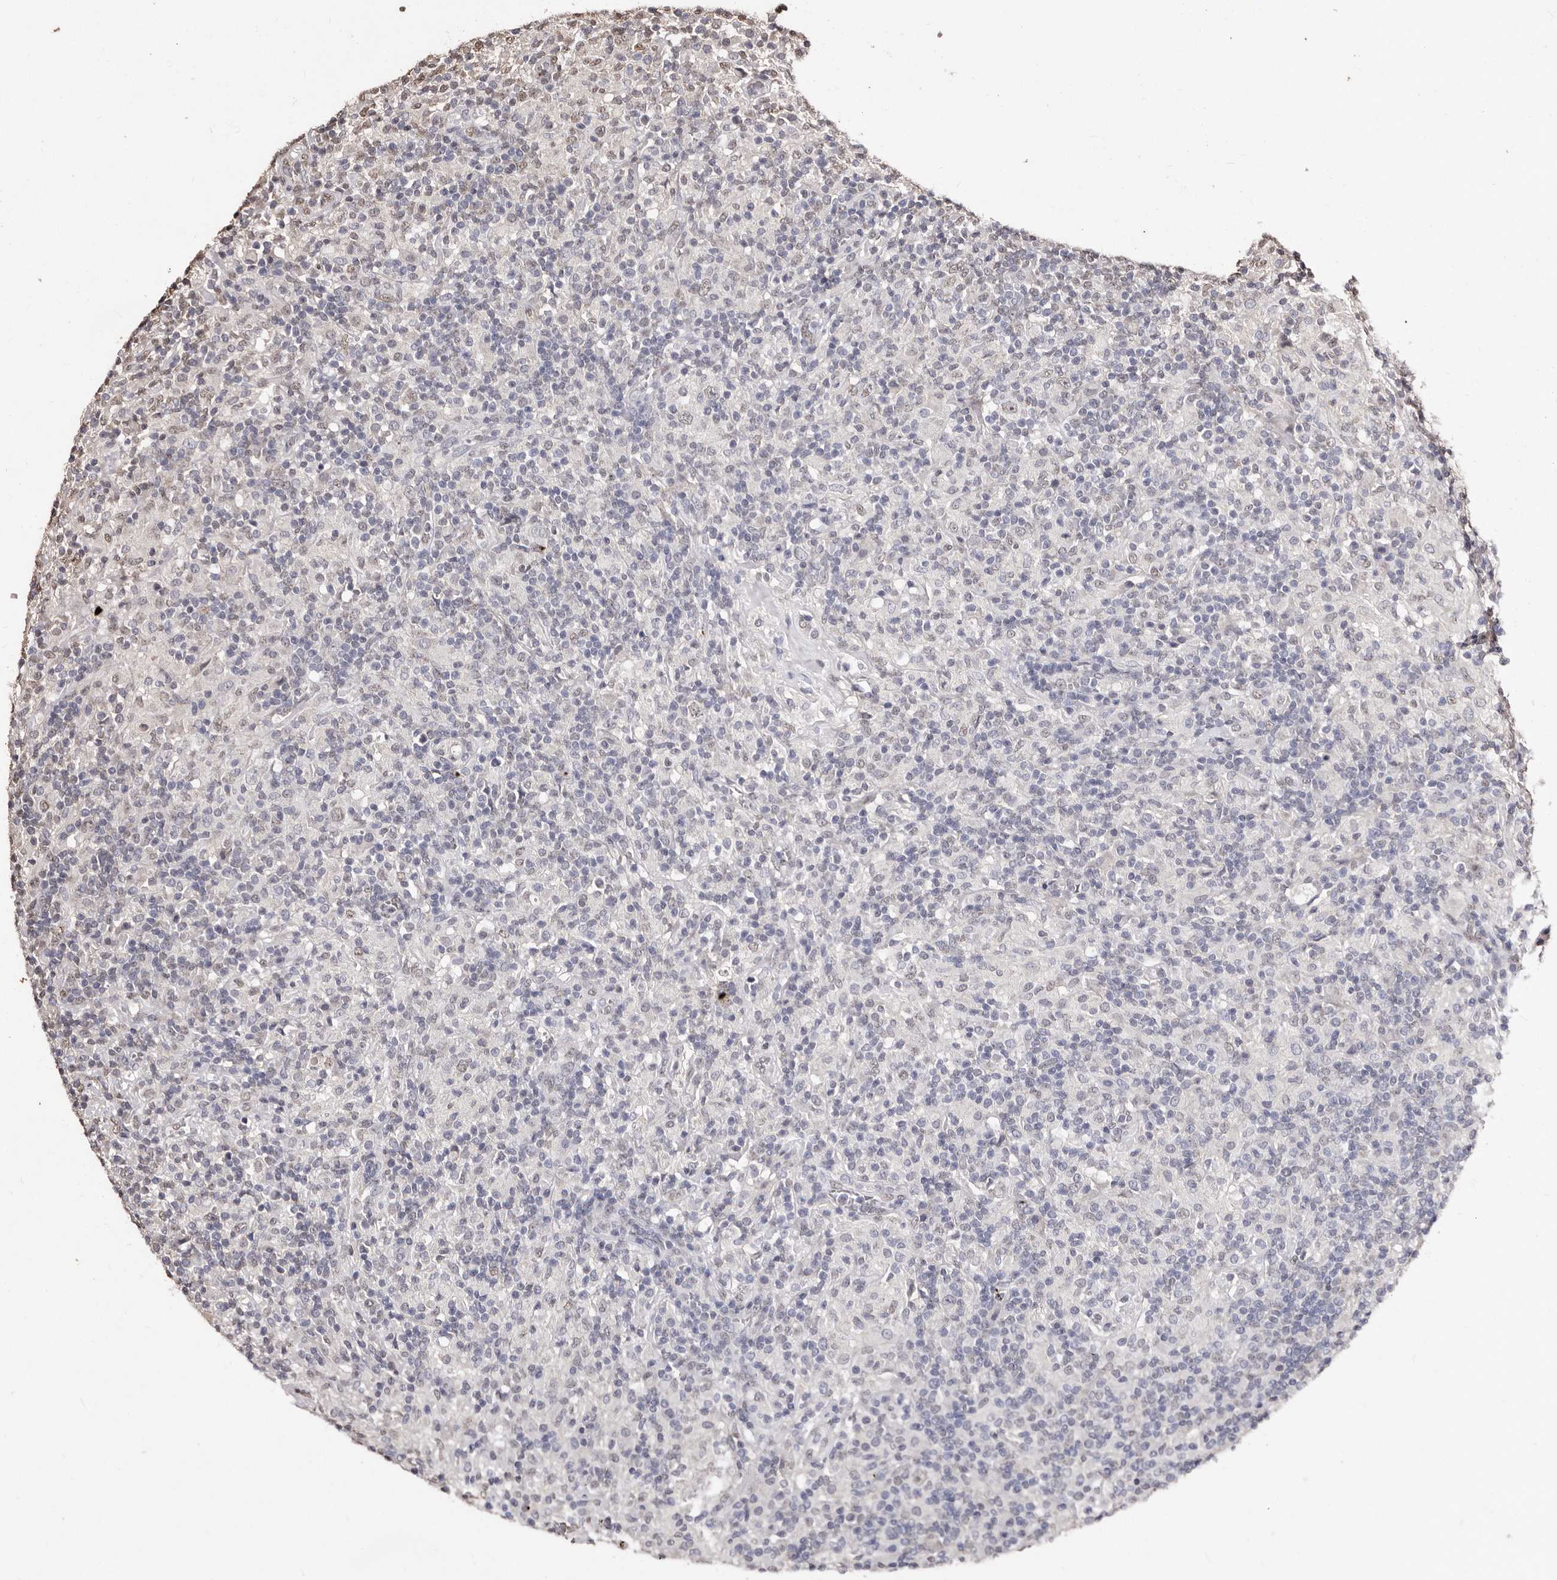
{"staining": {"intensity": "negative", "quantity": "none", "location": "none"}, "tissue": "lymphoma", "cell_type": "Tumor cells", "image_type": "cancer", "snomed": [{"axis": "morphology", "description": "Hodgkin's disease, NOS"}, {"axis": "topography", "description": "Lymph node"}], "caption": "Immunohistochemistry (IHC) micrograph of neoplastic tissue: Hodgkin's disease stained with DAB demonstrates no significant protein positivity in tumor cells. (Brightfield microscopy of DAB (3,3'-diaminobenzidine) immunohistochemistry (IHC) at high magnification).", "gene": "ERBB4", "patient": {"sex": "male", "age": 70}}